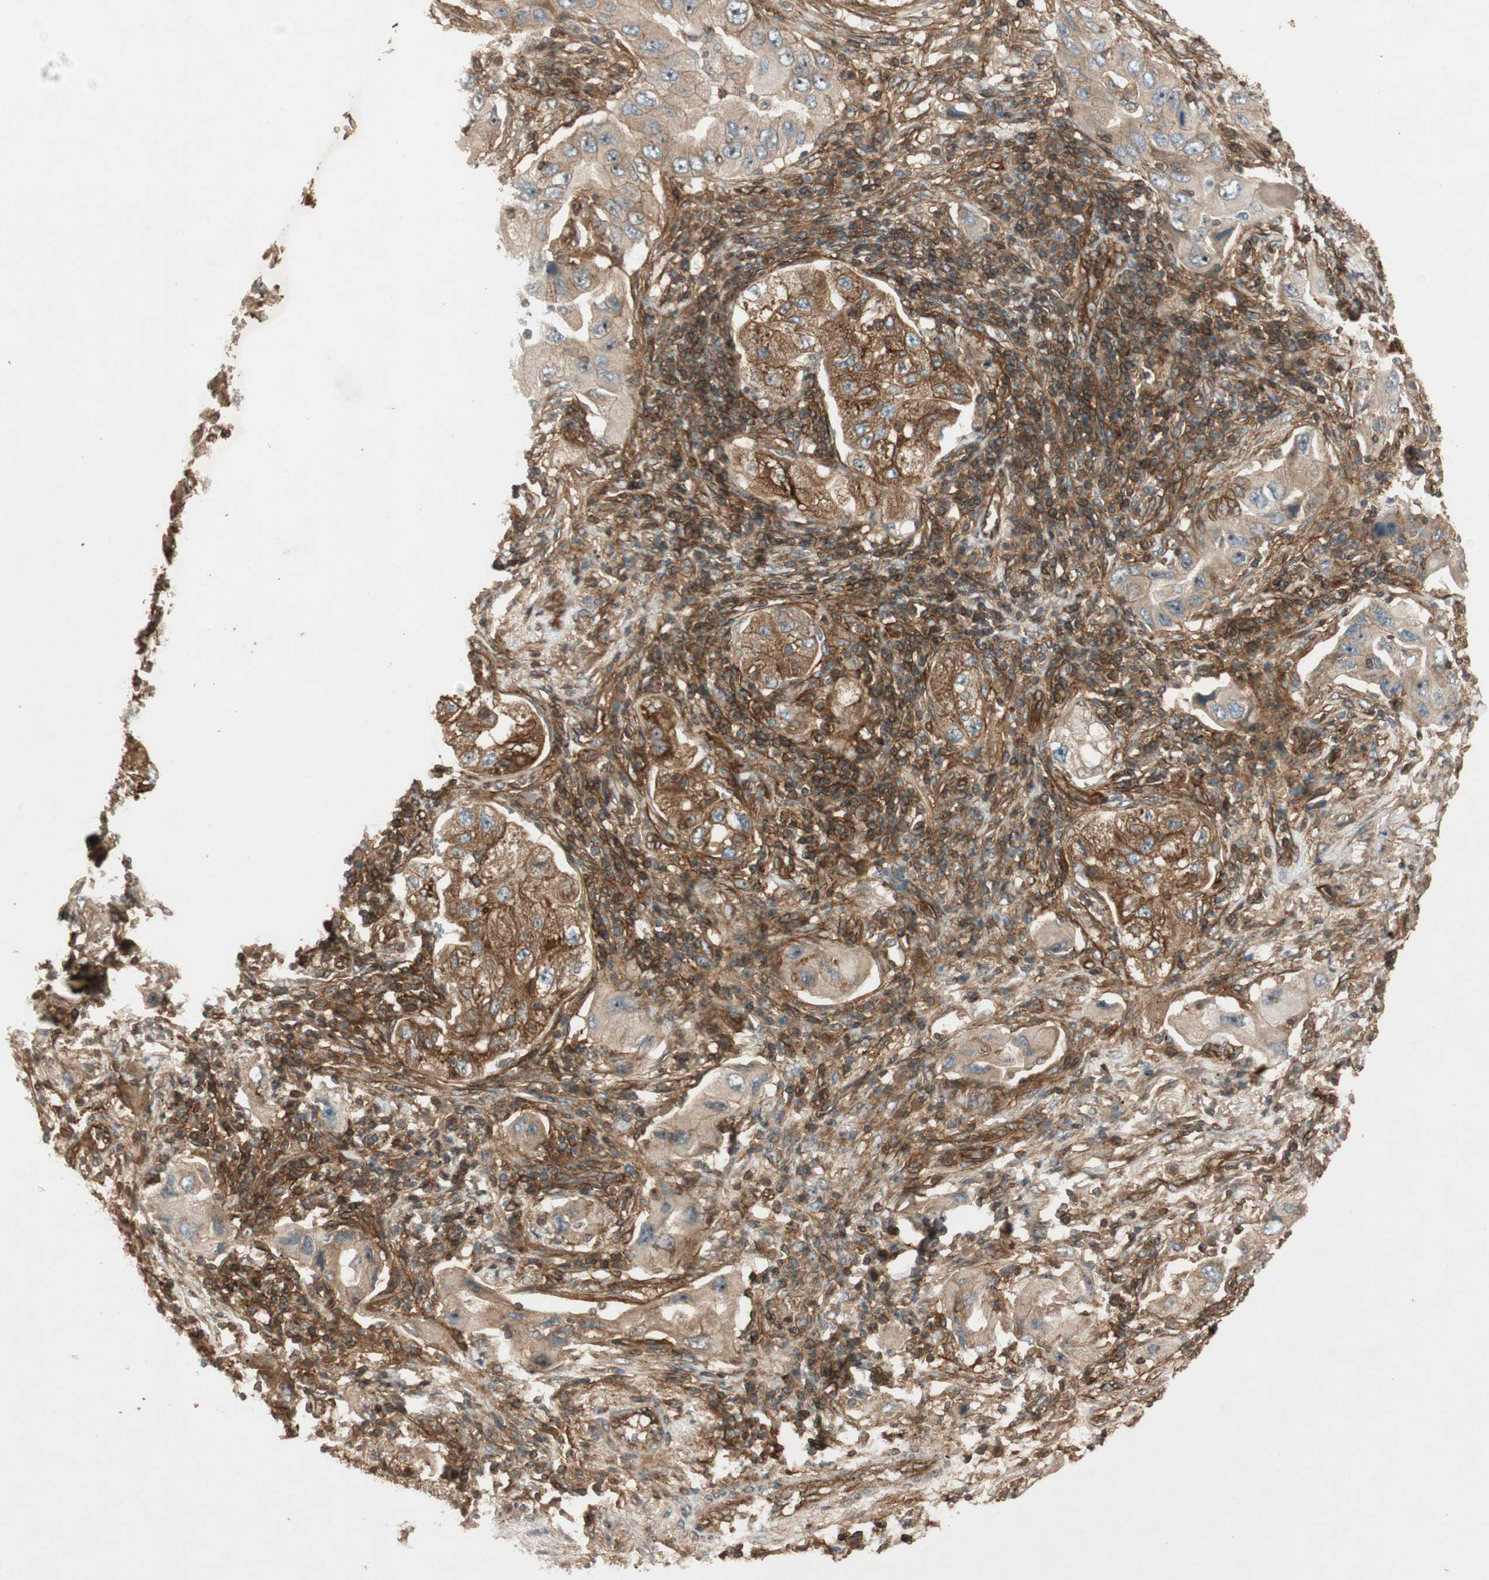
{"staining": {"intensity": "moderate", "quantity": ">75%", "location": "cytoplasmic/membranous"}, "tissue": "lung cancer", "cell_type": "Tumor cells", "image_type": "cancer", "snomed": [{"axis": "morphology", "description": "Adenocarcinoma, NOS"}, {"axis": "topography", "description": "Lung"}], "caption": "Tumor cells show medium levels of moderate cytoplasmic/membranous staining in approximately >75% of cells in lung adenocarcinoma. (DAB = brown stain, brightfield microscopy at high magnification).", "gene": "BTN3A3", "patient": {"sex": "female", "age": 65}}